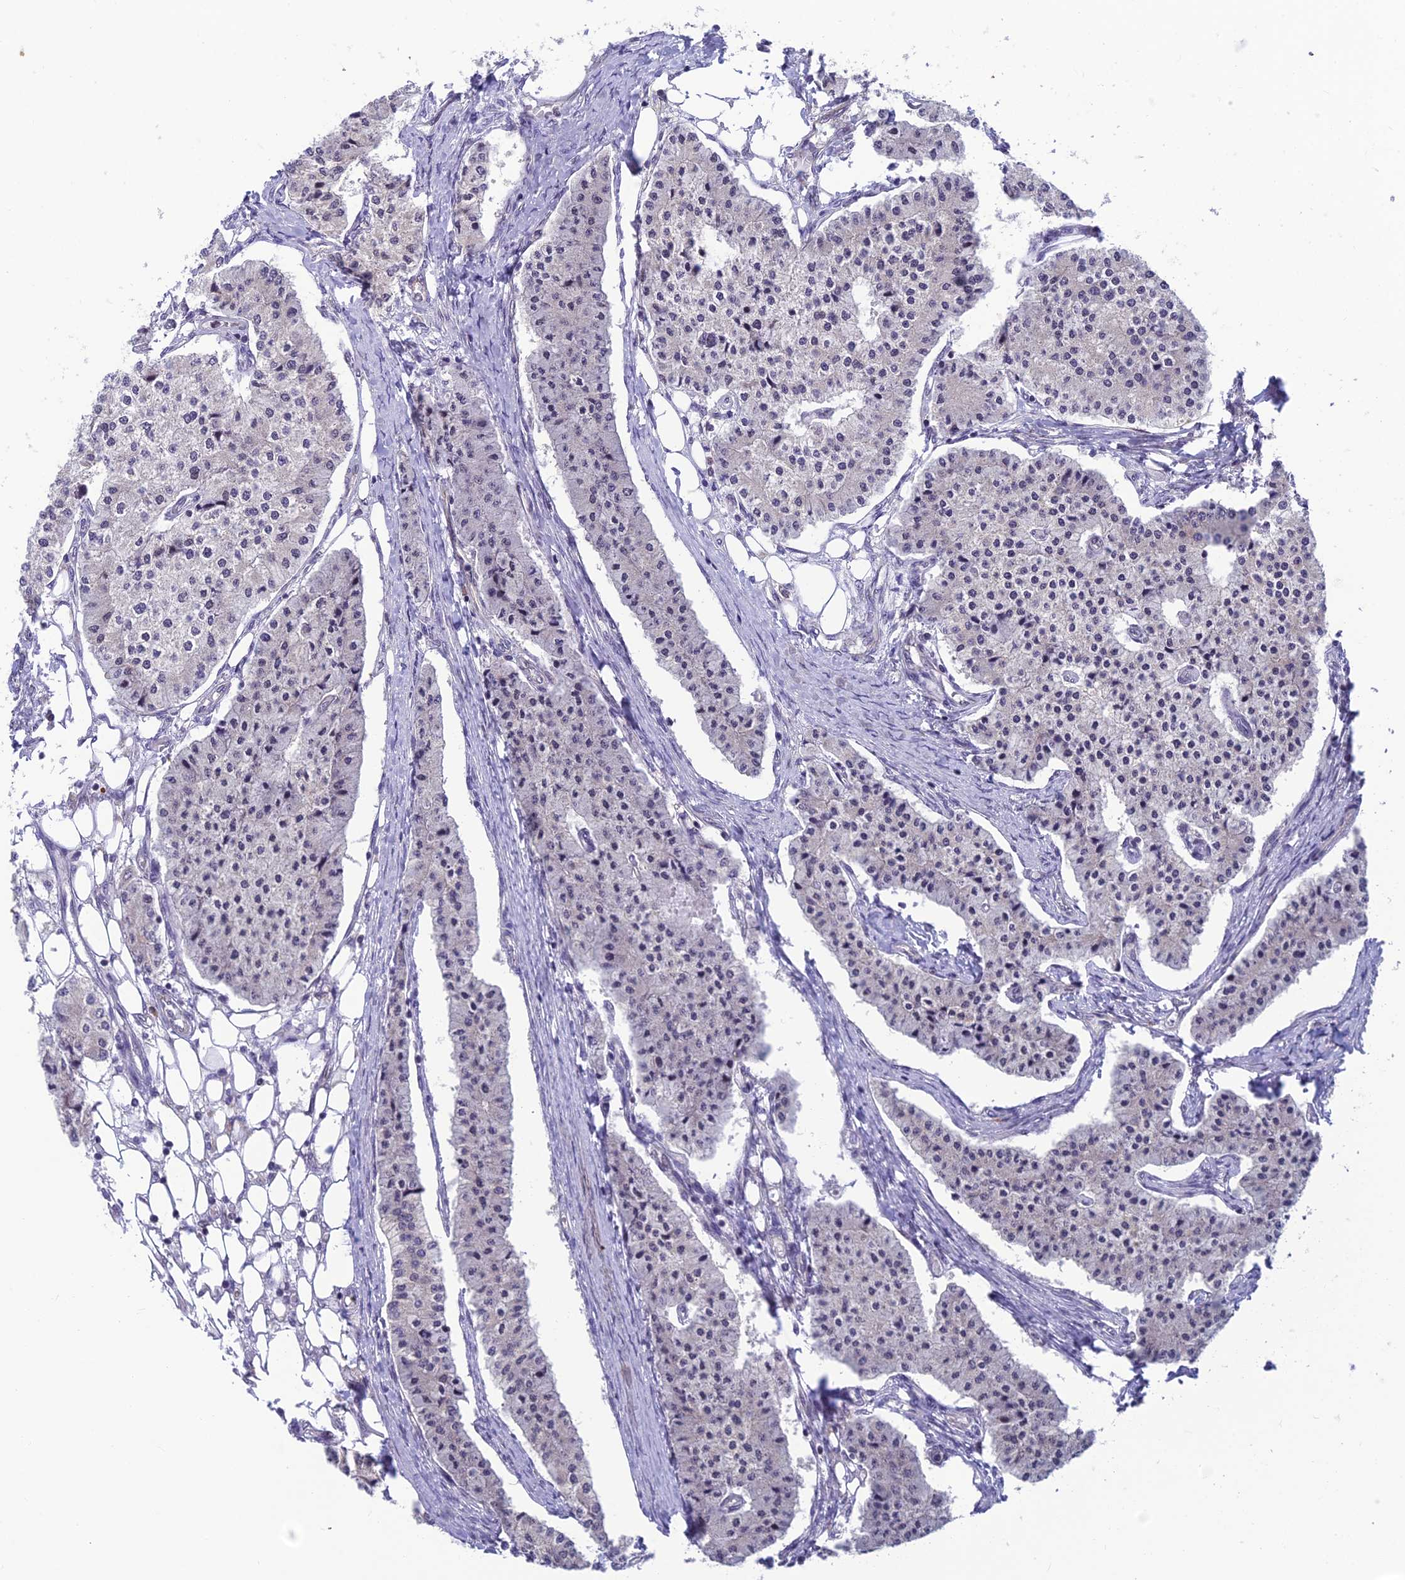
{"staining": {"intensity": "negative", "quantity": "none", "location": "none"}, "tissue": "carcinoid", "cell_type": "Tumor cells", "image_type": "cancer", "snomed": [{"axis": "morphology", "description": "Carcinoid, malignant, NOS"}, {"axis": "topography", "description": "Colon"}], "caption": "Carcinoid was stained to show a protein in brown. There is no significant expression in tumor cells. (Brightfield microscopy of DAB IHC at high magnification).", "gene": "KIAA1191", "patient": {"sex": "female", "age": 52}}